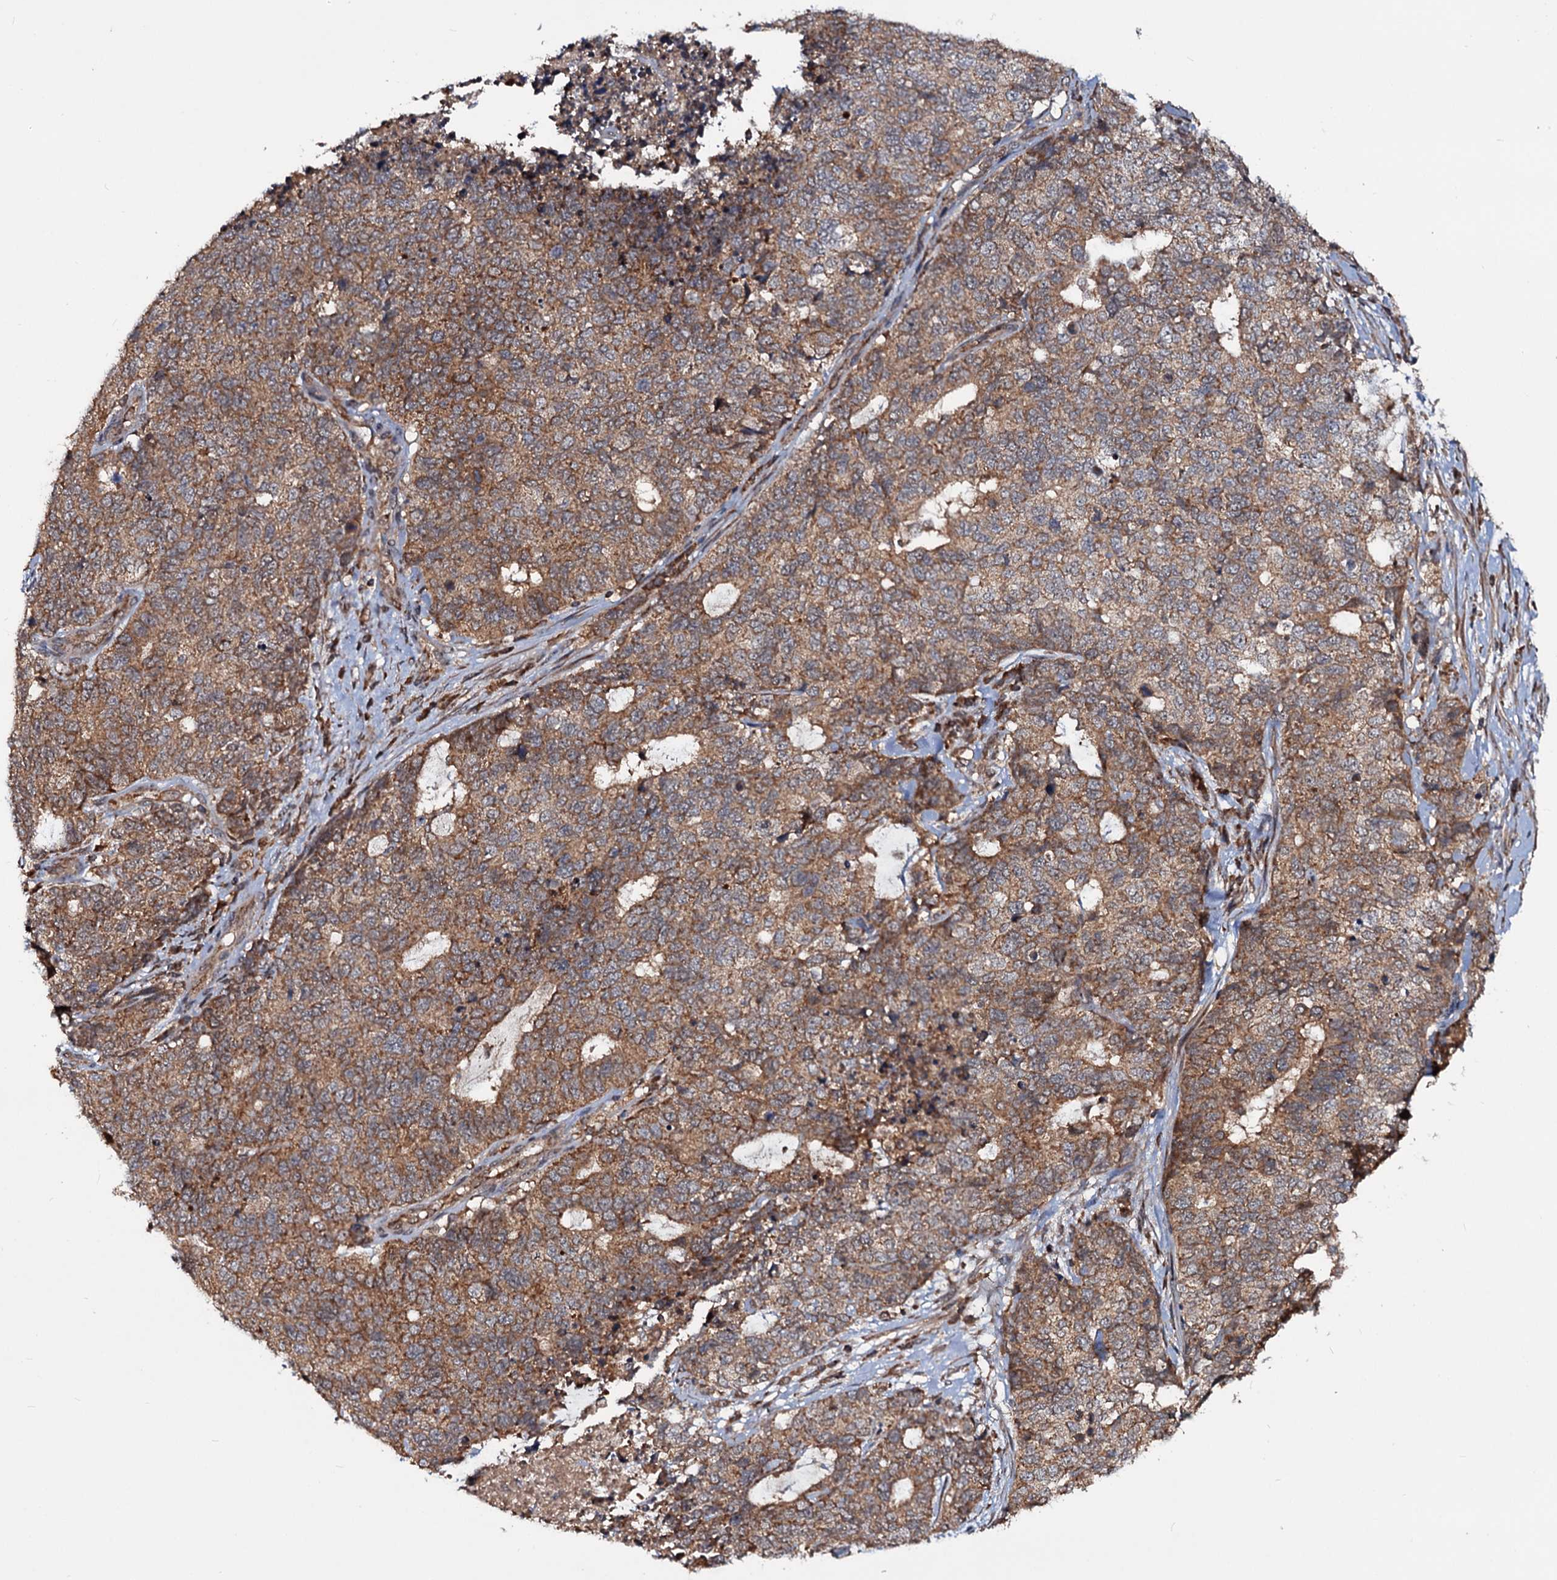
{"staining": {"intensity": "moderate", "quantity": ">75%", "location": "cytoplasmic/membranous"}, "tissue": "cervical cancer", "cell_type": "Tumor cells", "image_type": "cancer", "snomed": [{"axis": "morphology", "description": "Squamous cell carcinoma, NOS"}, {"axis": "topography", "description": "Cervix"}], "caption": "A histopathology image of human cervical squamous cell carcinoma stained for a protein exhibits moderate cytoplasmic/membranous brown staining in tumor cells.", "gene": "CEP76", "patient": {"sex": "female", "age": 63}}